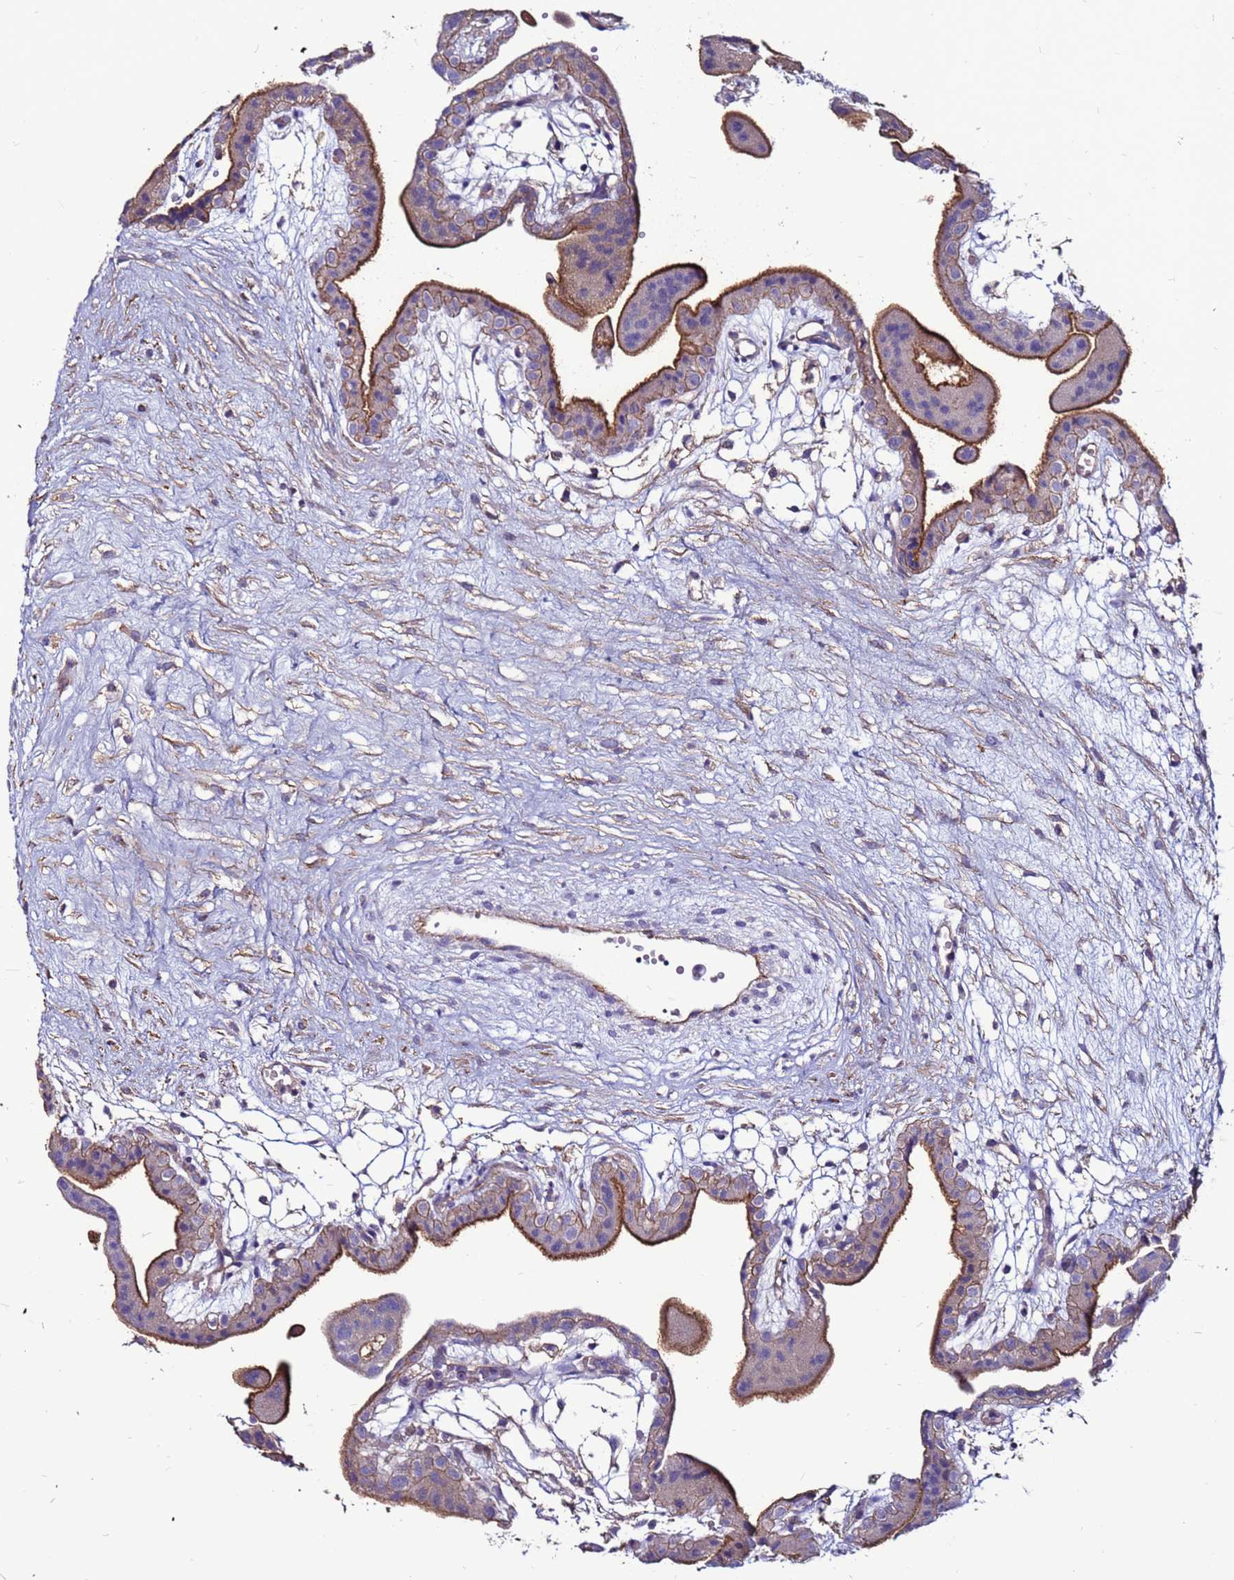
{"staining": {"intensity": "moderate", "quantity": ">75%", "location": "cytoplasmic/membranous"}, "tissue": "placenta", "cell_type": "Trophoblastic cells", "image_type": "normal", "snomed": [{"axis": "morphology", "description": "Normal tissue, NOS"}, {"axis": "topography", "description": "Placenta"}], "caption": "Protein staining of unremarkable placenta reveals moderate cytoplasmic/membranous staining in about >75% of trophoblastic cells. (brown staining indicates protein expression, while blue staining denotes nuclei).", "gene": "NRN1L", "patient": {"sex": "female", "age": 18}}